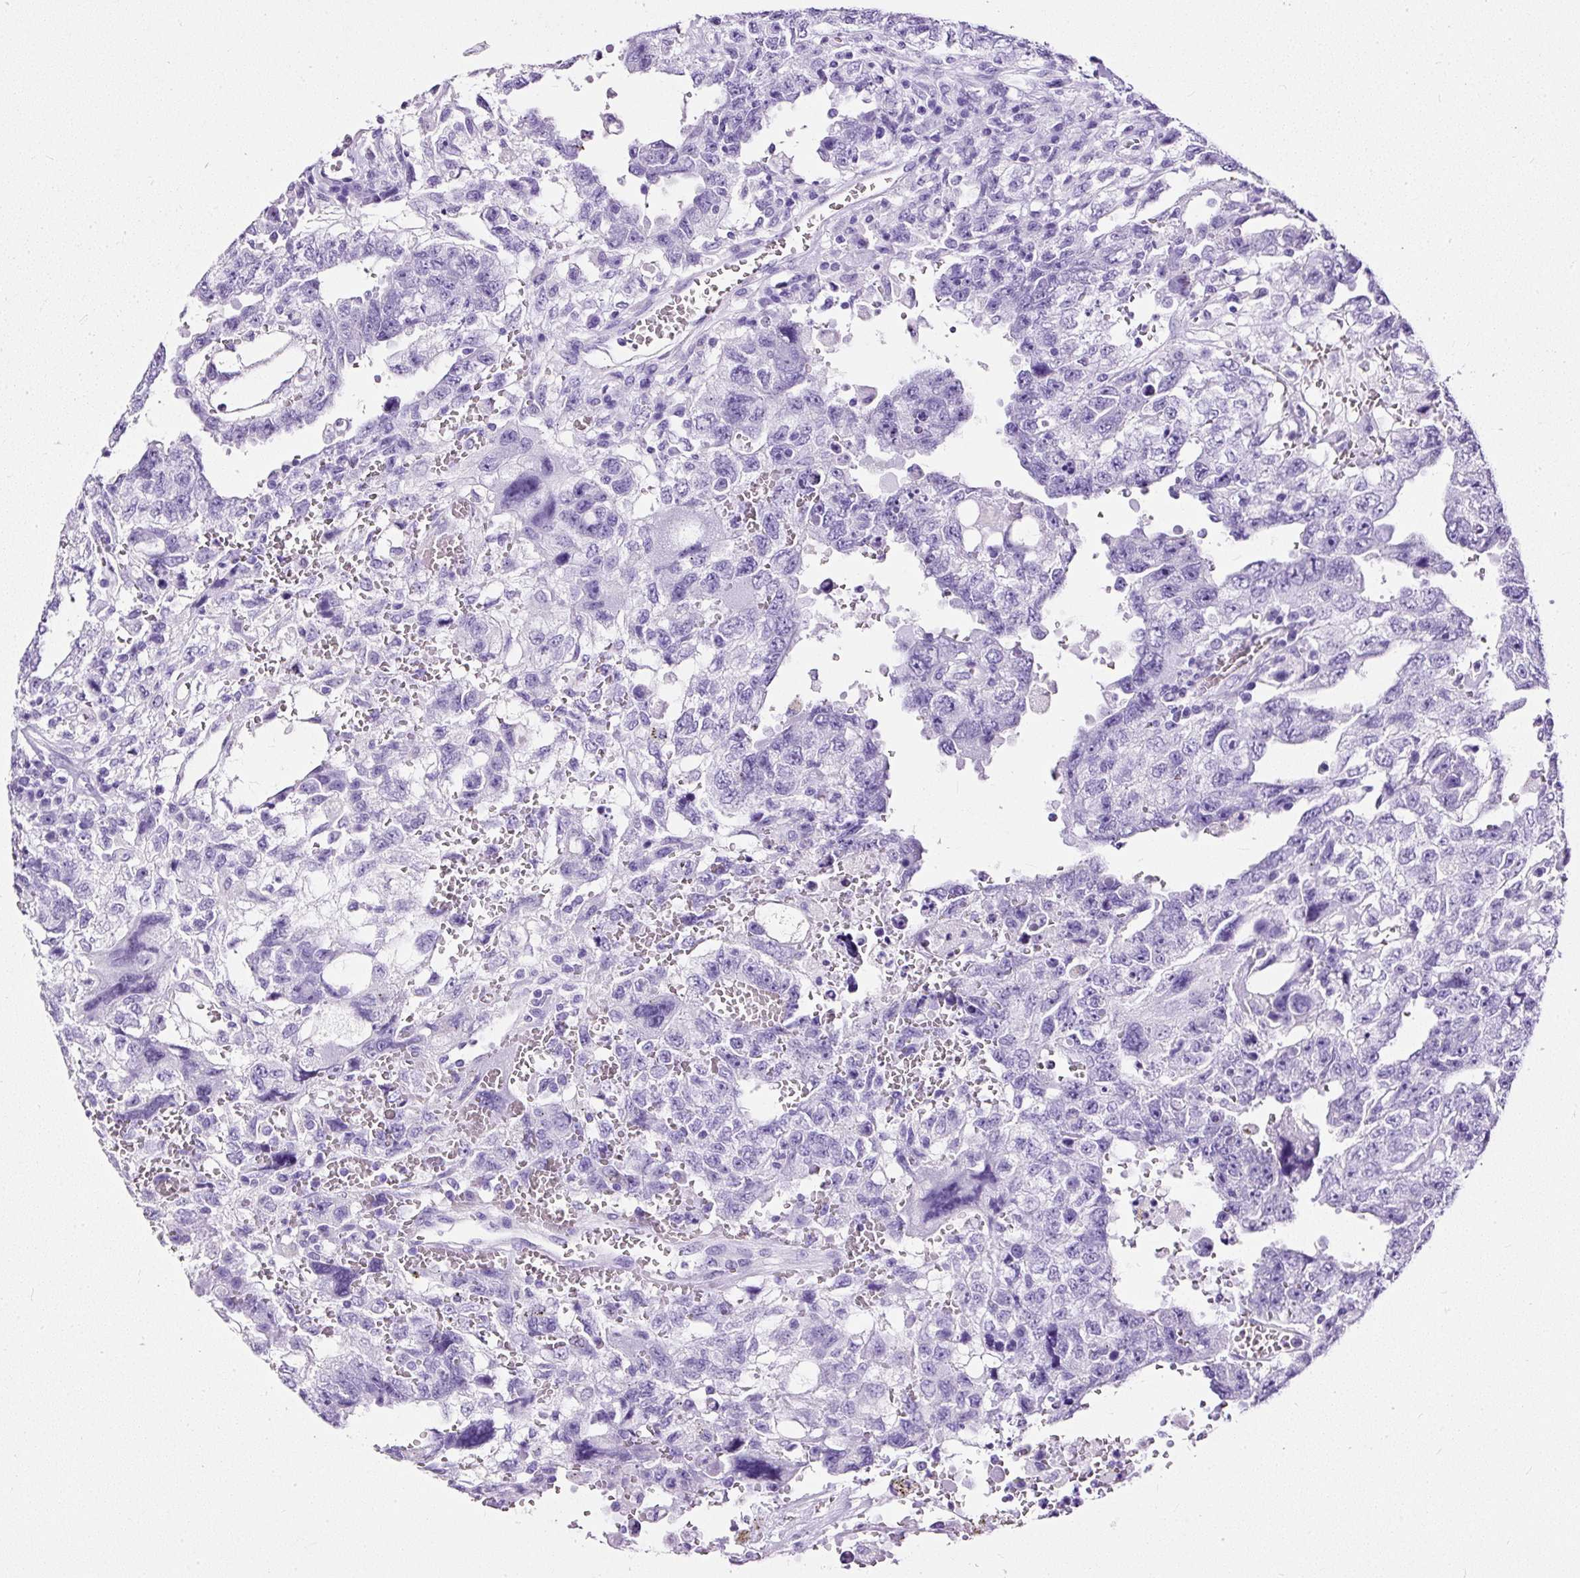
{"staining": {"intensity": "negative", "quantity": "none", "location": "none"}, "tissue": "testis cancer", "cell_type": "Tumor cells", "image_type": "cancer", "snomed": [{"axis": "morphology", "description": "Carcinoma, Embryonal, NOS"}, {"axis": "topography", "description": "Testis"}], "caption": "Human testis cancer (embryonal carcinoma) stained for a protein using immunohistochemistry (IHC) demonstrates no staining in tumor cells.", "gene": "NTS", "patient": {"sex": "male", "age": 26}}